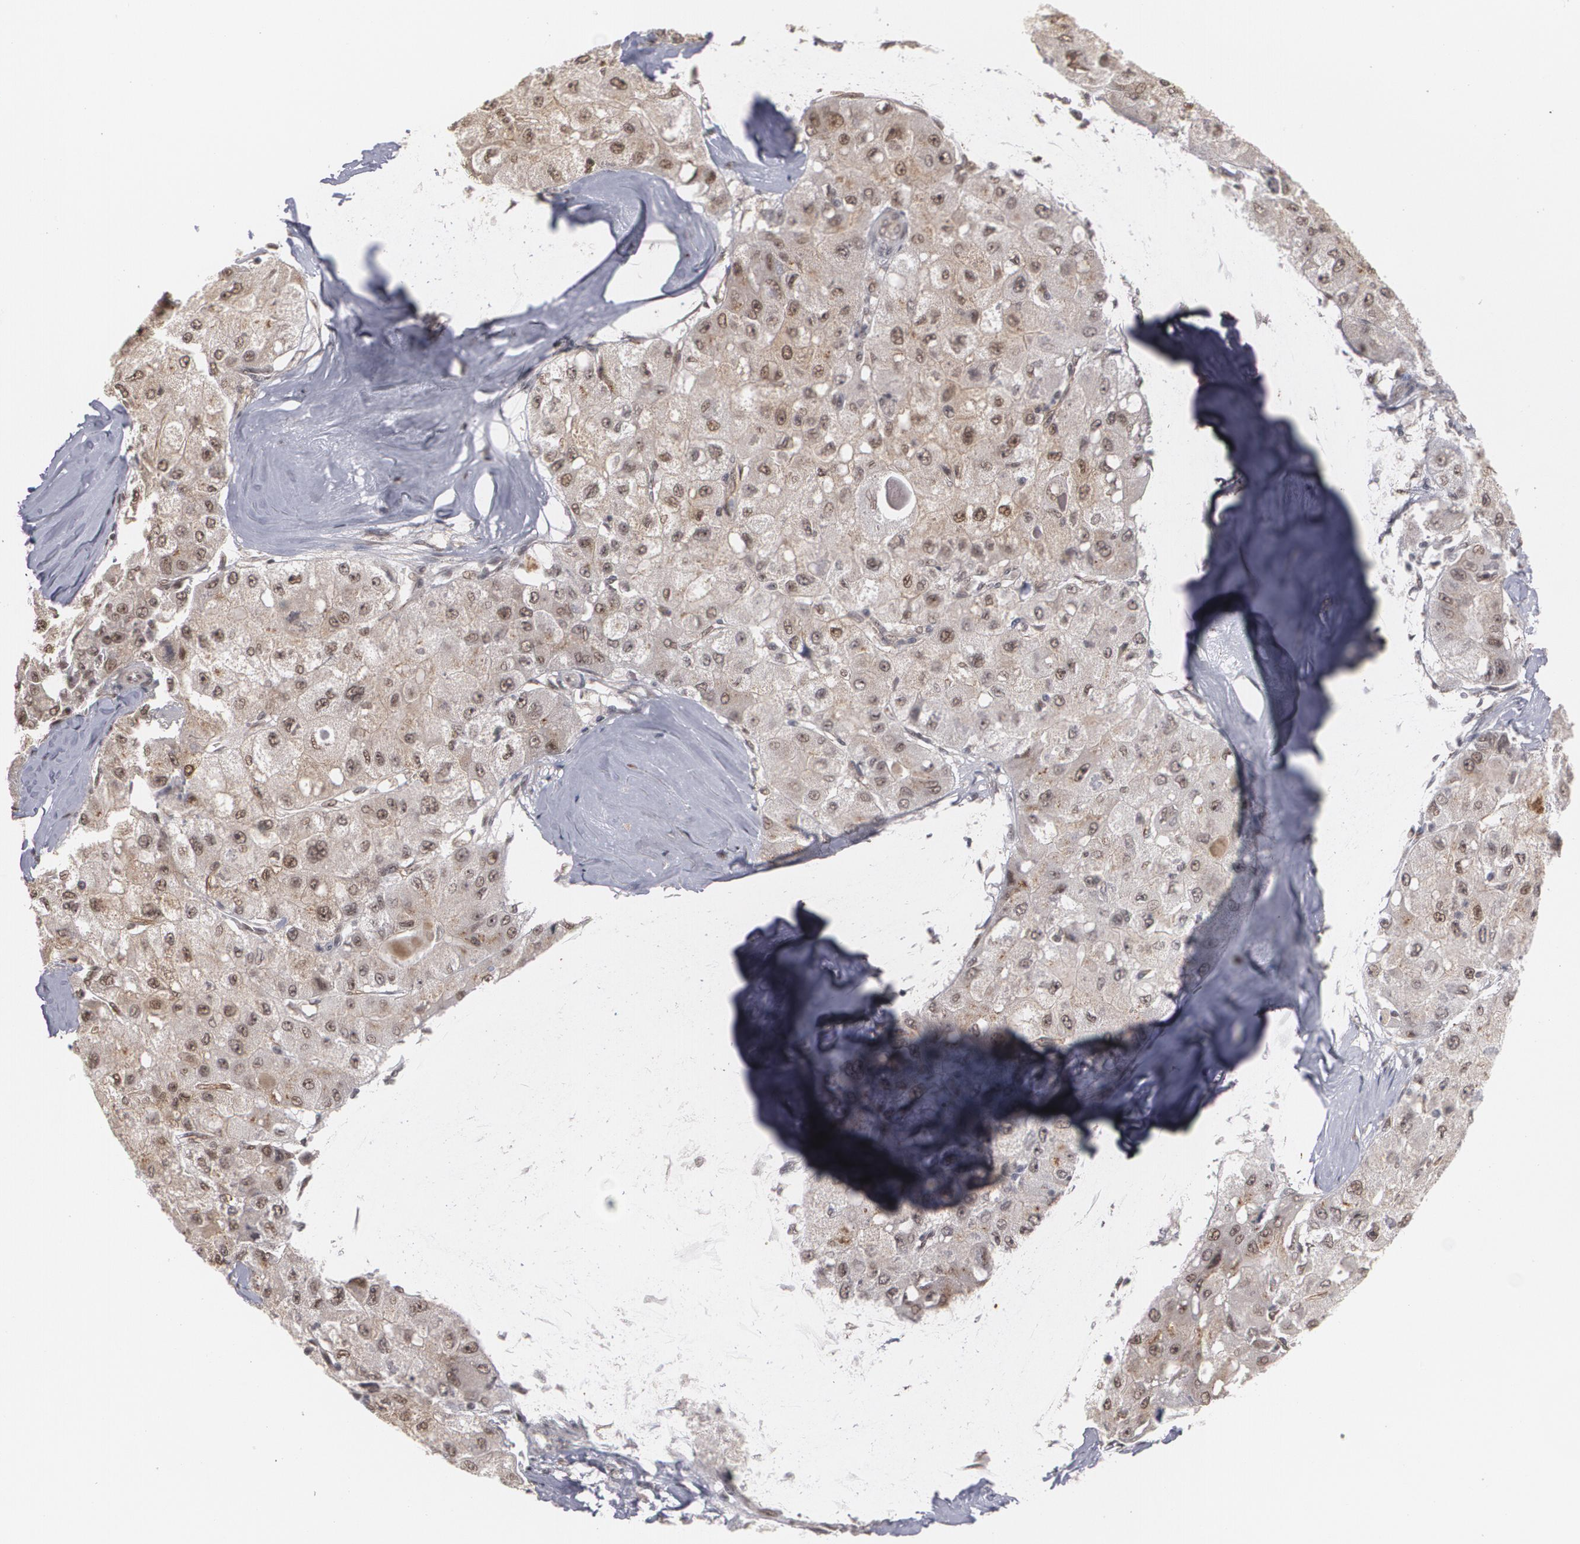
{"staining": {"intensity": "weak", "quantity": ">75%", "location": "cytoplasmic/membranous,nuclear"}, "tissue": "liver cancer", "cell_type": "Tumor cells", "image_type": "cancer", "snomed": [{"axis": "morphology", "description": "Carcinoma, Hepatocellular, NOS"}, {"axis": "topography", "description": "Liver"}], "caption": "Hepatocellular carcinoma (liver) was stained to show a protein in brown. There is low levels of weak cytoplasmic/membranous and nuclear expression in about >75% of tumor cells.", "gene": "ZNF75A", "patient": {"sex": "male", "age": 80}}